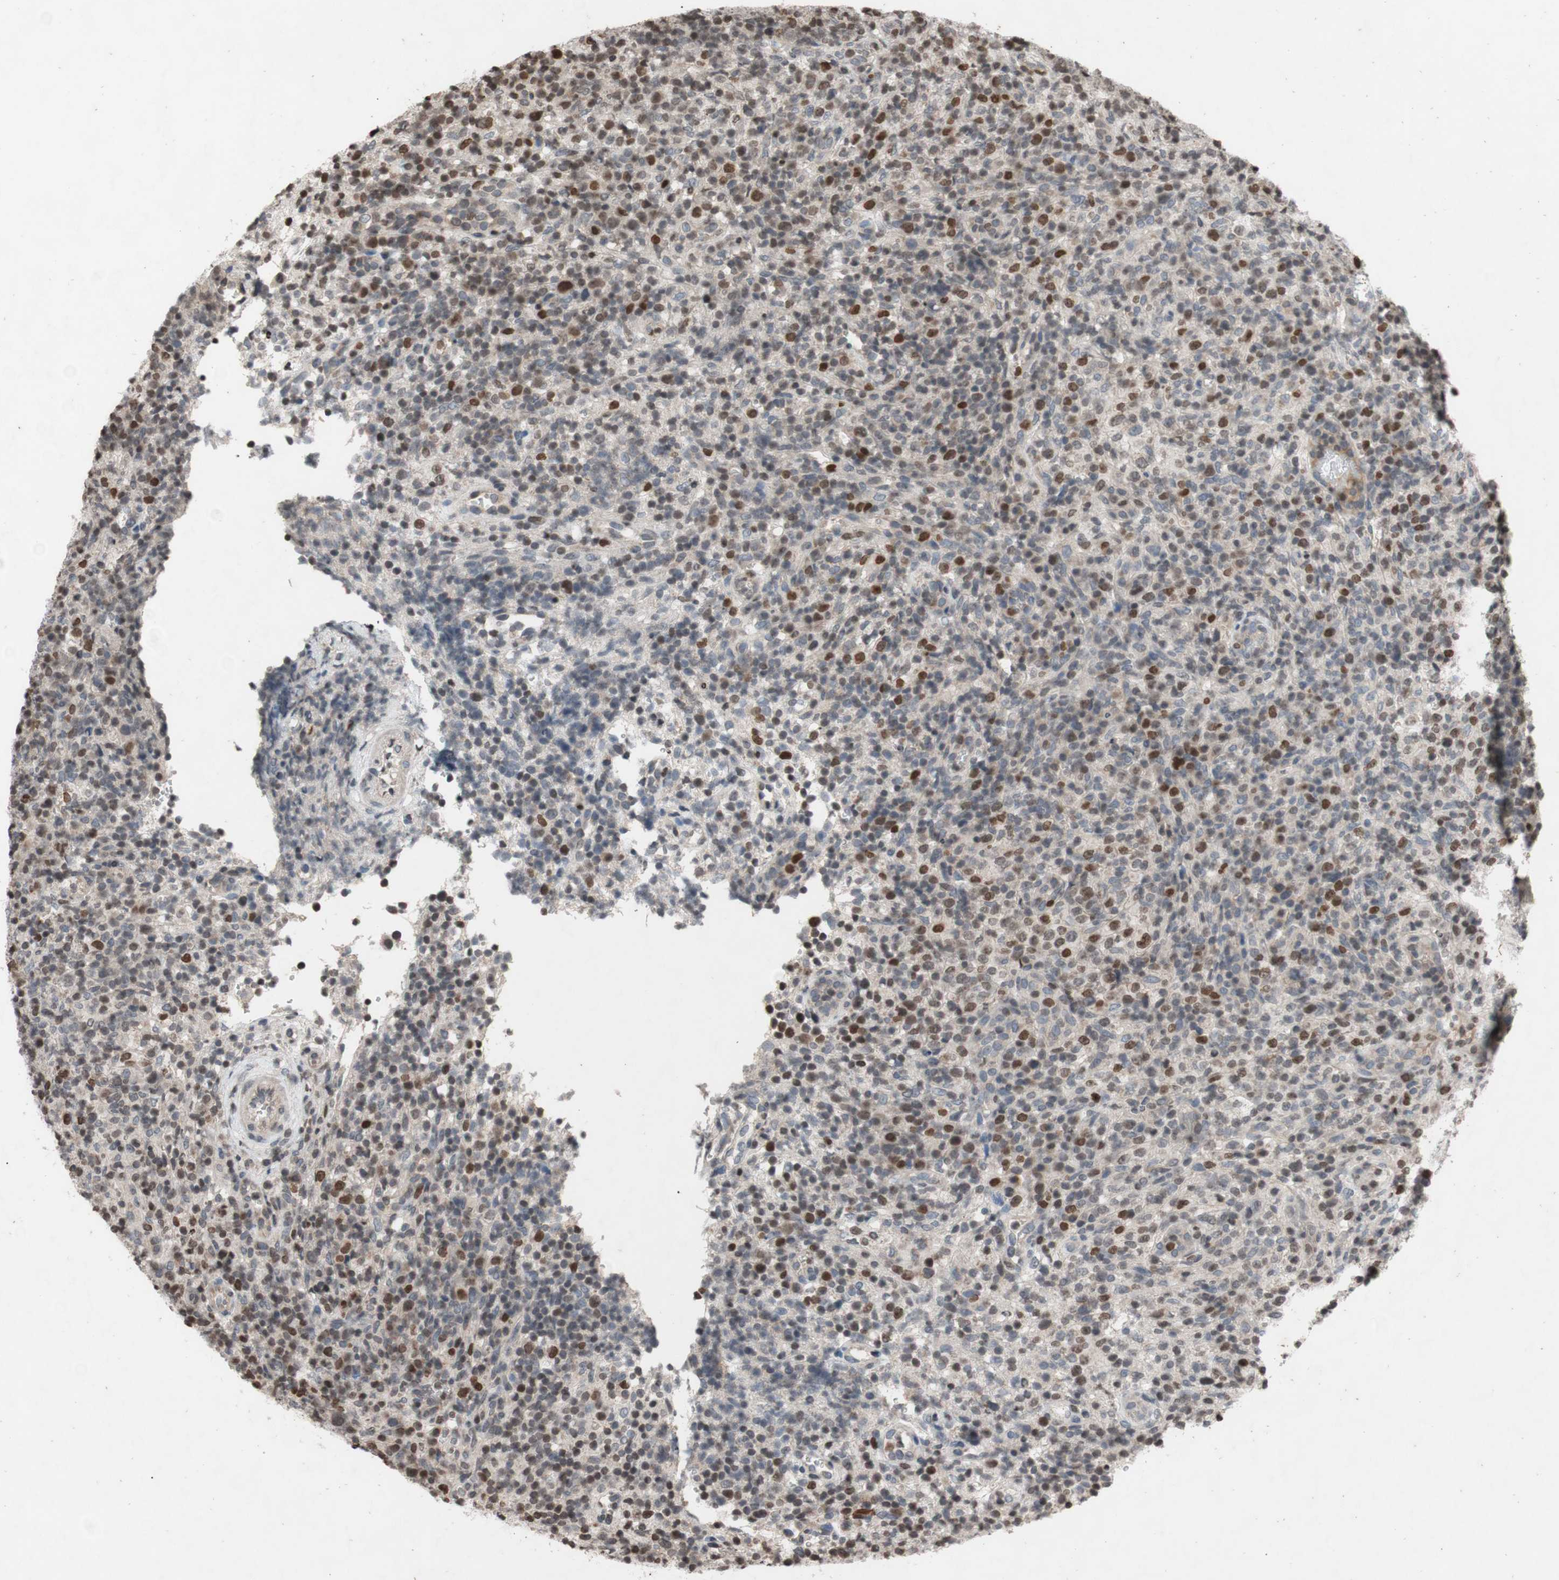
{"staining": {"intensity": "moderate", "quantity": "25%-75%", "location": "nuclear"}, "tissue": "lymphoma", "cell_type": "Tumor cells", "image_type": "cancer", "snomed": [{"axis": "morphology", "description": "Malignant lymphoma, non-Hodgkin's type, High grade"}, {"axis": "topography", "description": "Lymph node"}], "caption": "Immunohistochemistry image of lymphoma stained for a protein (brown), which displays medium levels of moderate nuclear expression in about 25%-75% of tumor cells.", "gene": "MCM6", "patient": {"sex": "female", "age": 76}}